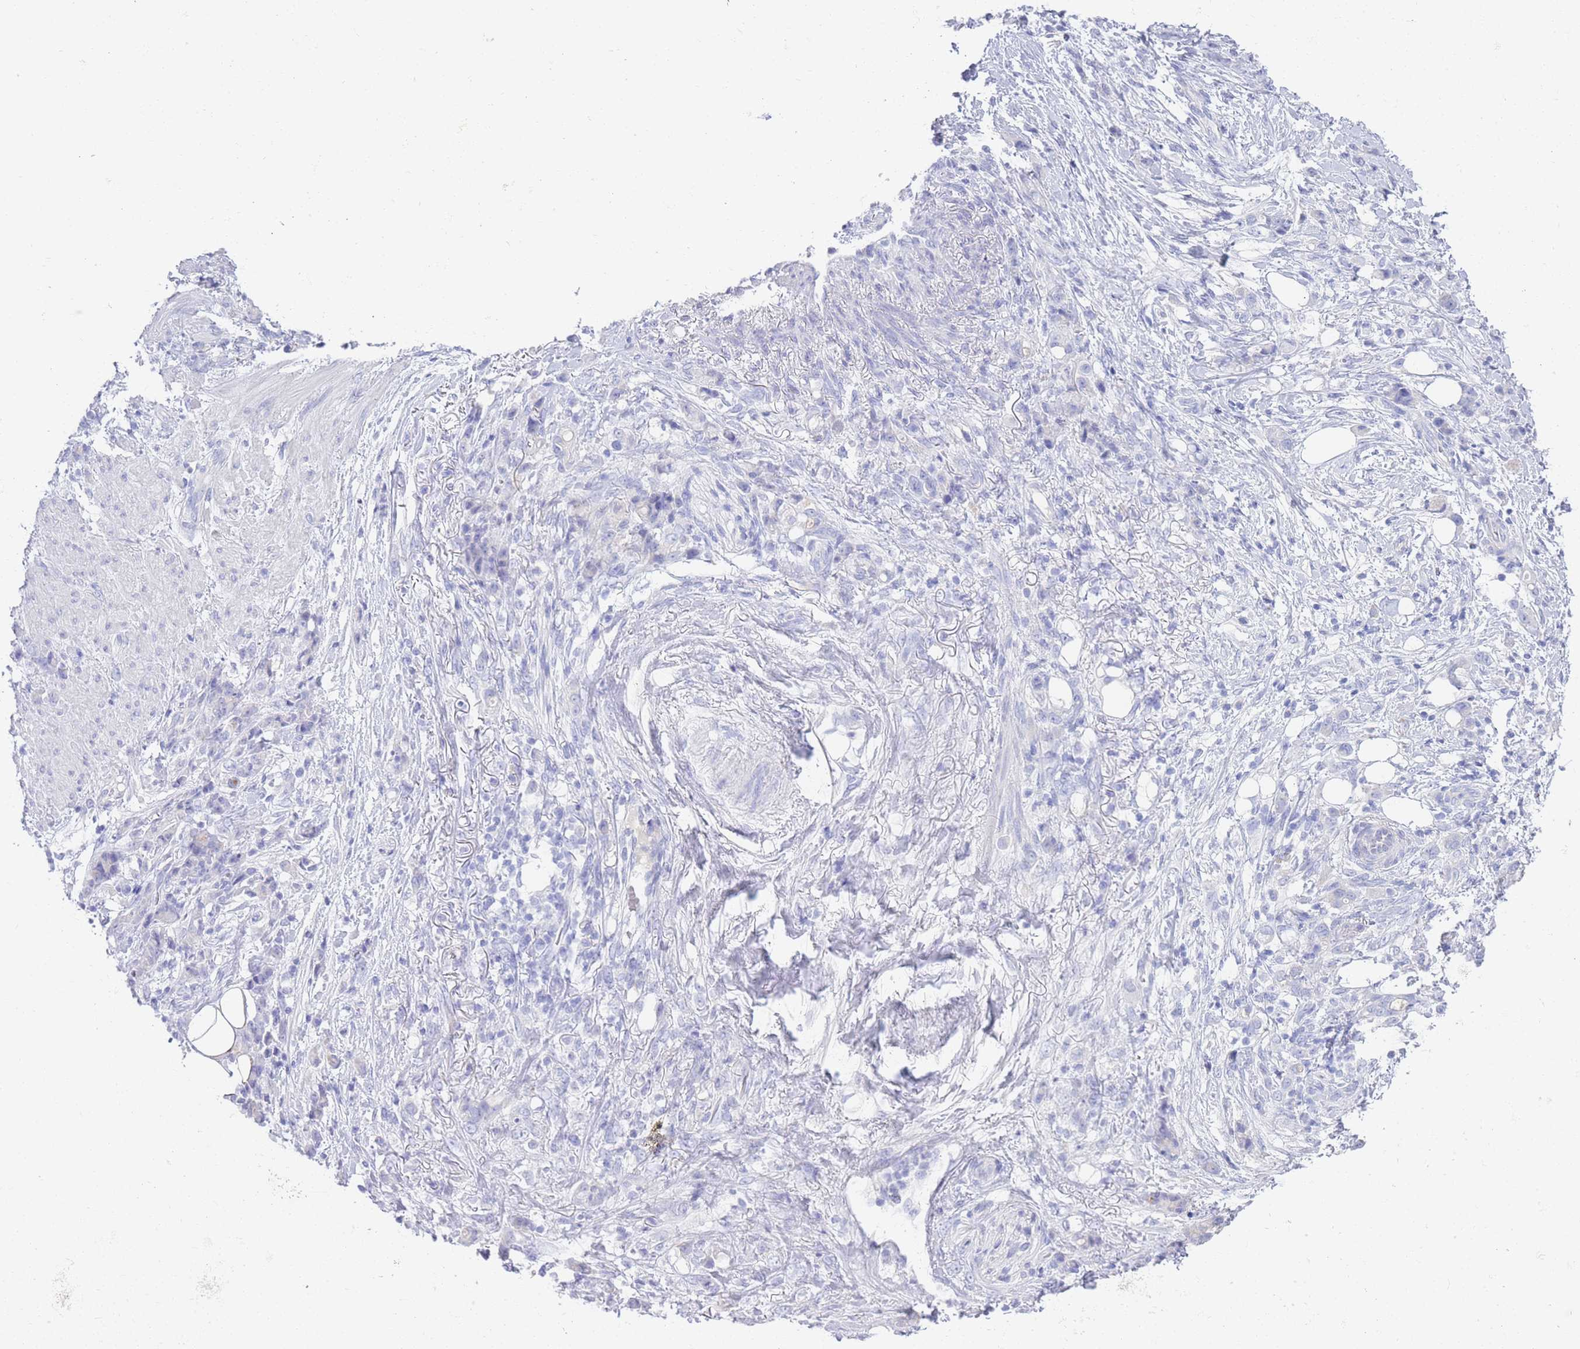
{"staining": {"intensity": "negative", "quantity": "none", "location": "none"}, "tissue": "stomach cancer", "cell_type": "Tumor cells", "image_type": "cancer", "snomed": [{"axis": "morphology", "description": "Normal tissue, NOS"}, {"axis": "morphology", "description": "Adenocarcinoma, NOS"}, {"axis": "topography", "description": "Stomach"}], "caption": "Stomach cancer was stained to show a protein in brown. There is no significant expression in tumor cells.", "gene": "LRRC37A", "patient": {"sex": "female", "age": 79}}